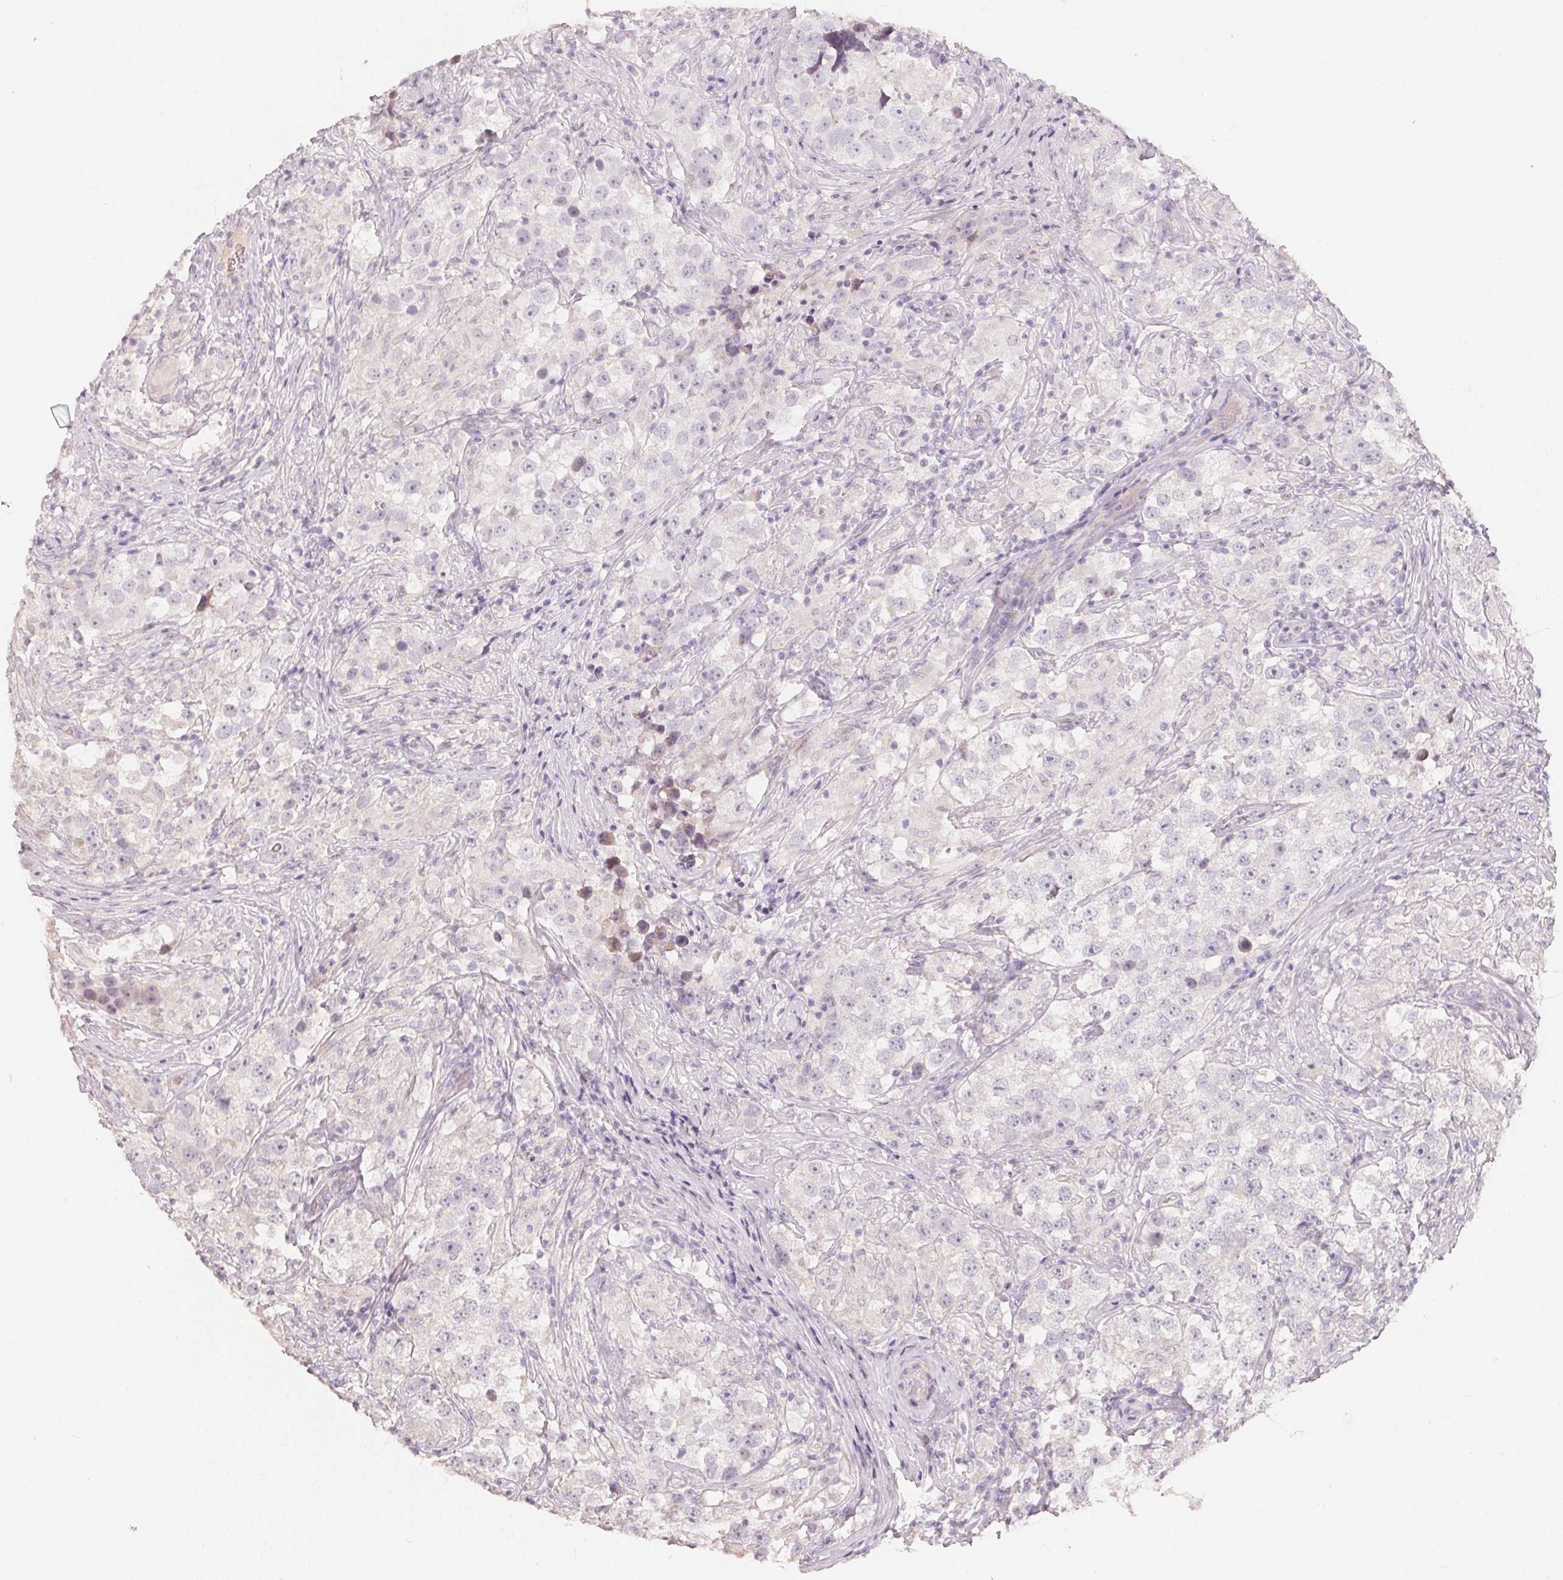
{"staining": {"intensity": "negative", "quantity": "none", "location": "none"}, "tissue": "testis cancer", "cell_type": "Tumor cells", "image_type": "cancer", "snomed": [{"axis": "morphology", "description": "Seminoma, NOS"}, {"axis": "topography", "description": "Testis"}], "caption": "Human testis seminoma stained for a protein using IHC reveals no staining in tumor cells.", "gene": "TP53AIP1", "patient": {"sex": "male", "age": 46}}